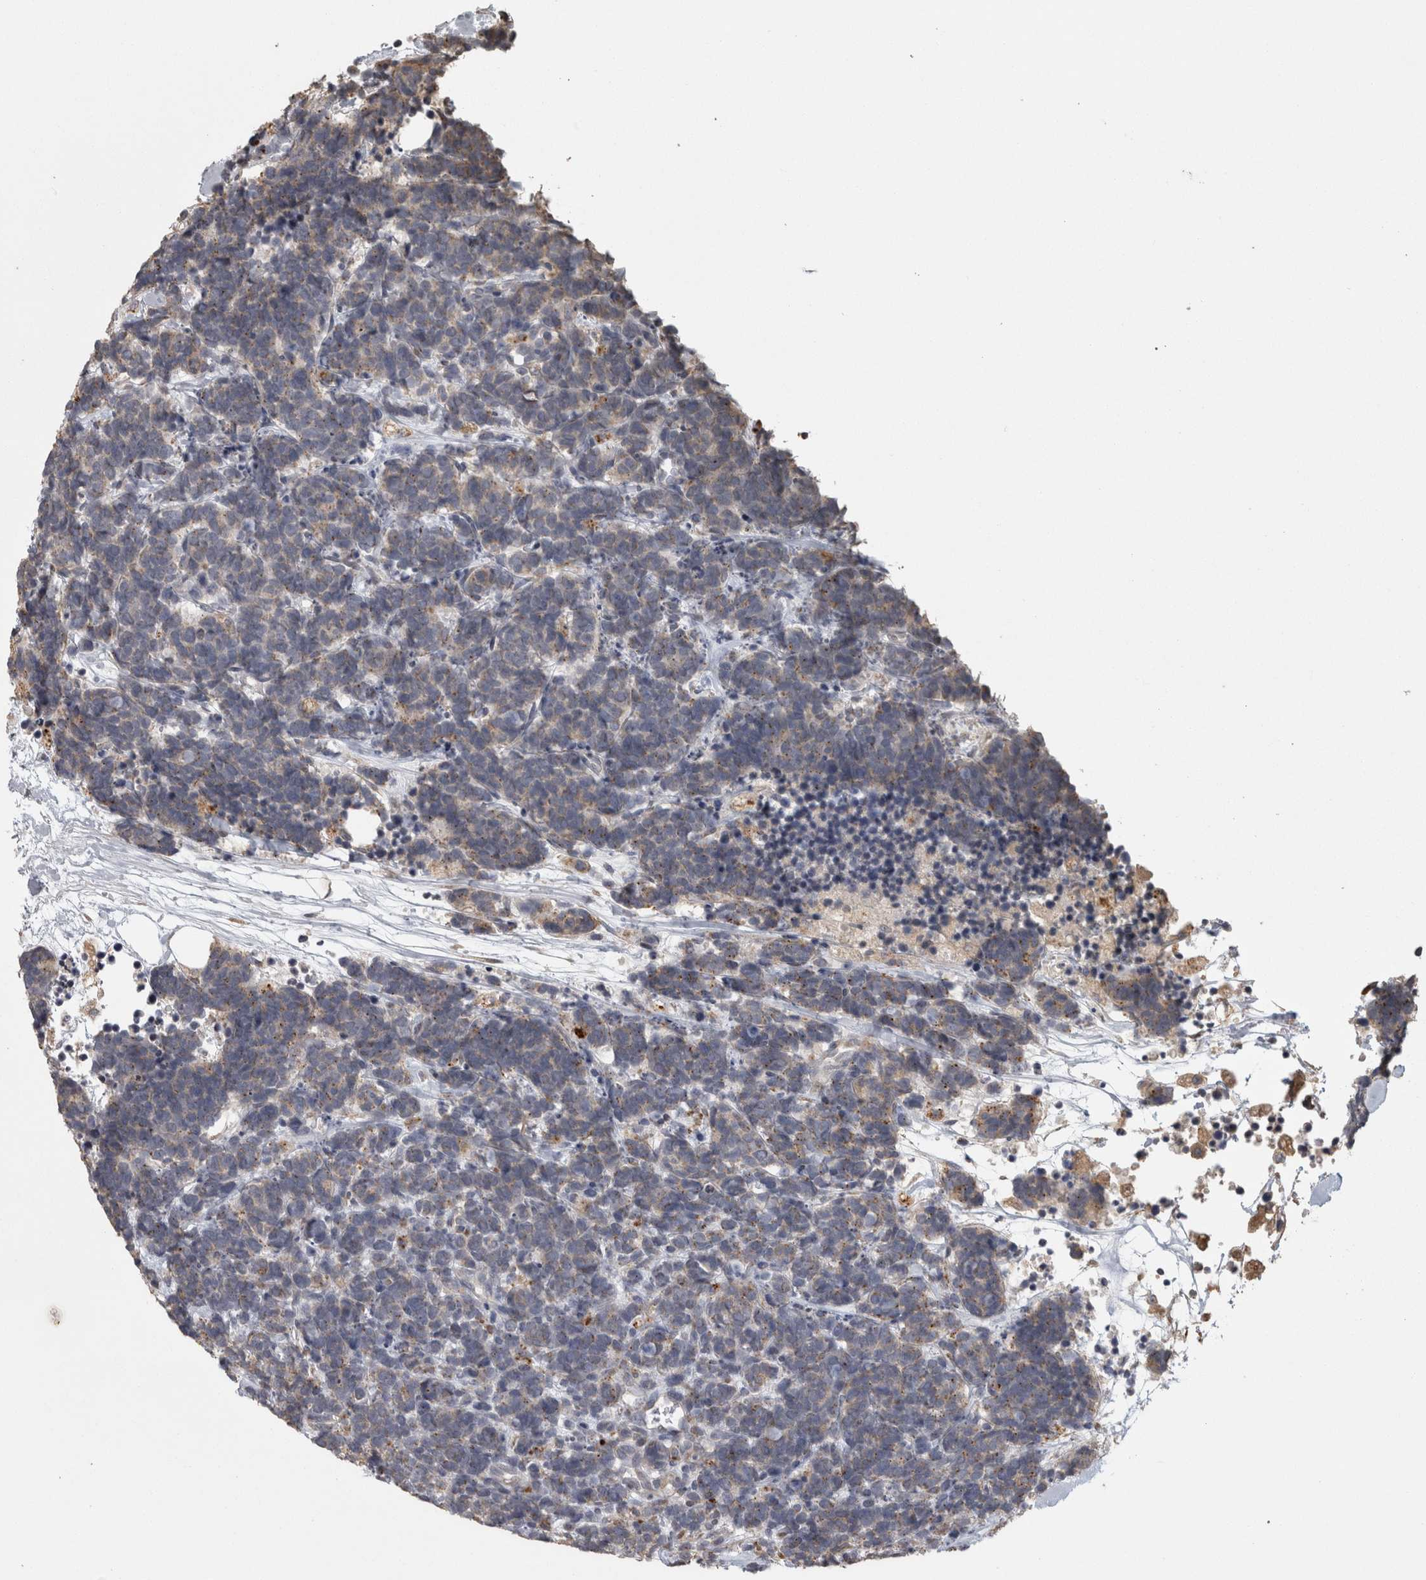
{"staining": {"intensity": "weak", "quantity": "<25%", "location": "cytoplasmic/membranous"}, "tissue": "carcinoid", "cell_type": "Tumor cells", "image_type": "cancer", "snomed": [{"axis": "morphology", "description": "Carcinoma, NOS"}, {"axis": "morphology", "description": "Carcinoid, malignant, NOS"}, {"axis": "topography", "description": "Urinary bladder"}], "caption": "There is no significant positivity in tumor cells of carcinoma.", "gene": "RAB29", "patient": {"sex": "male", "age": 57}}